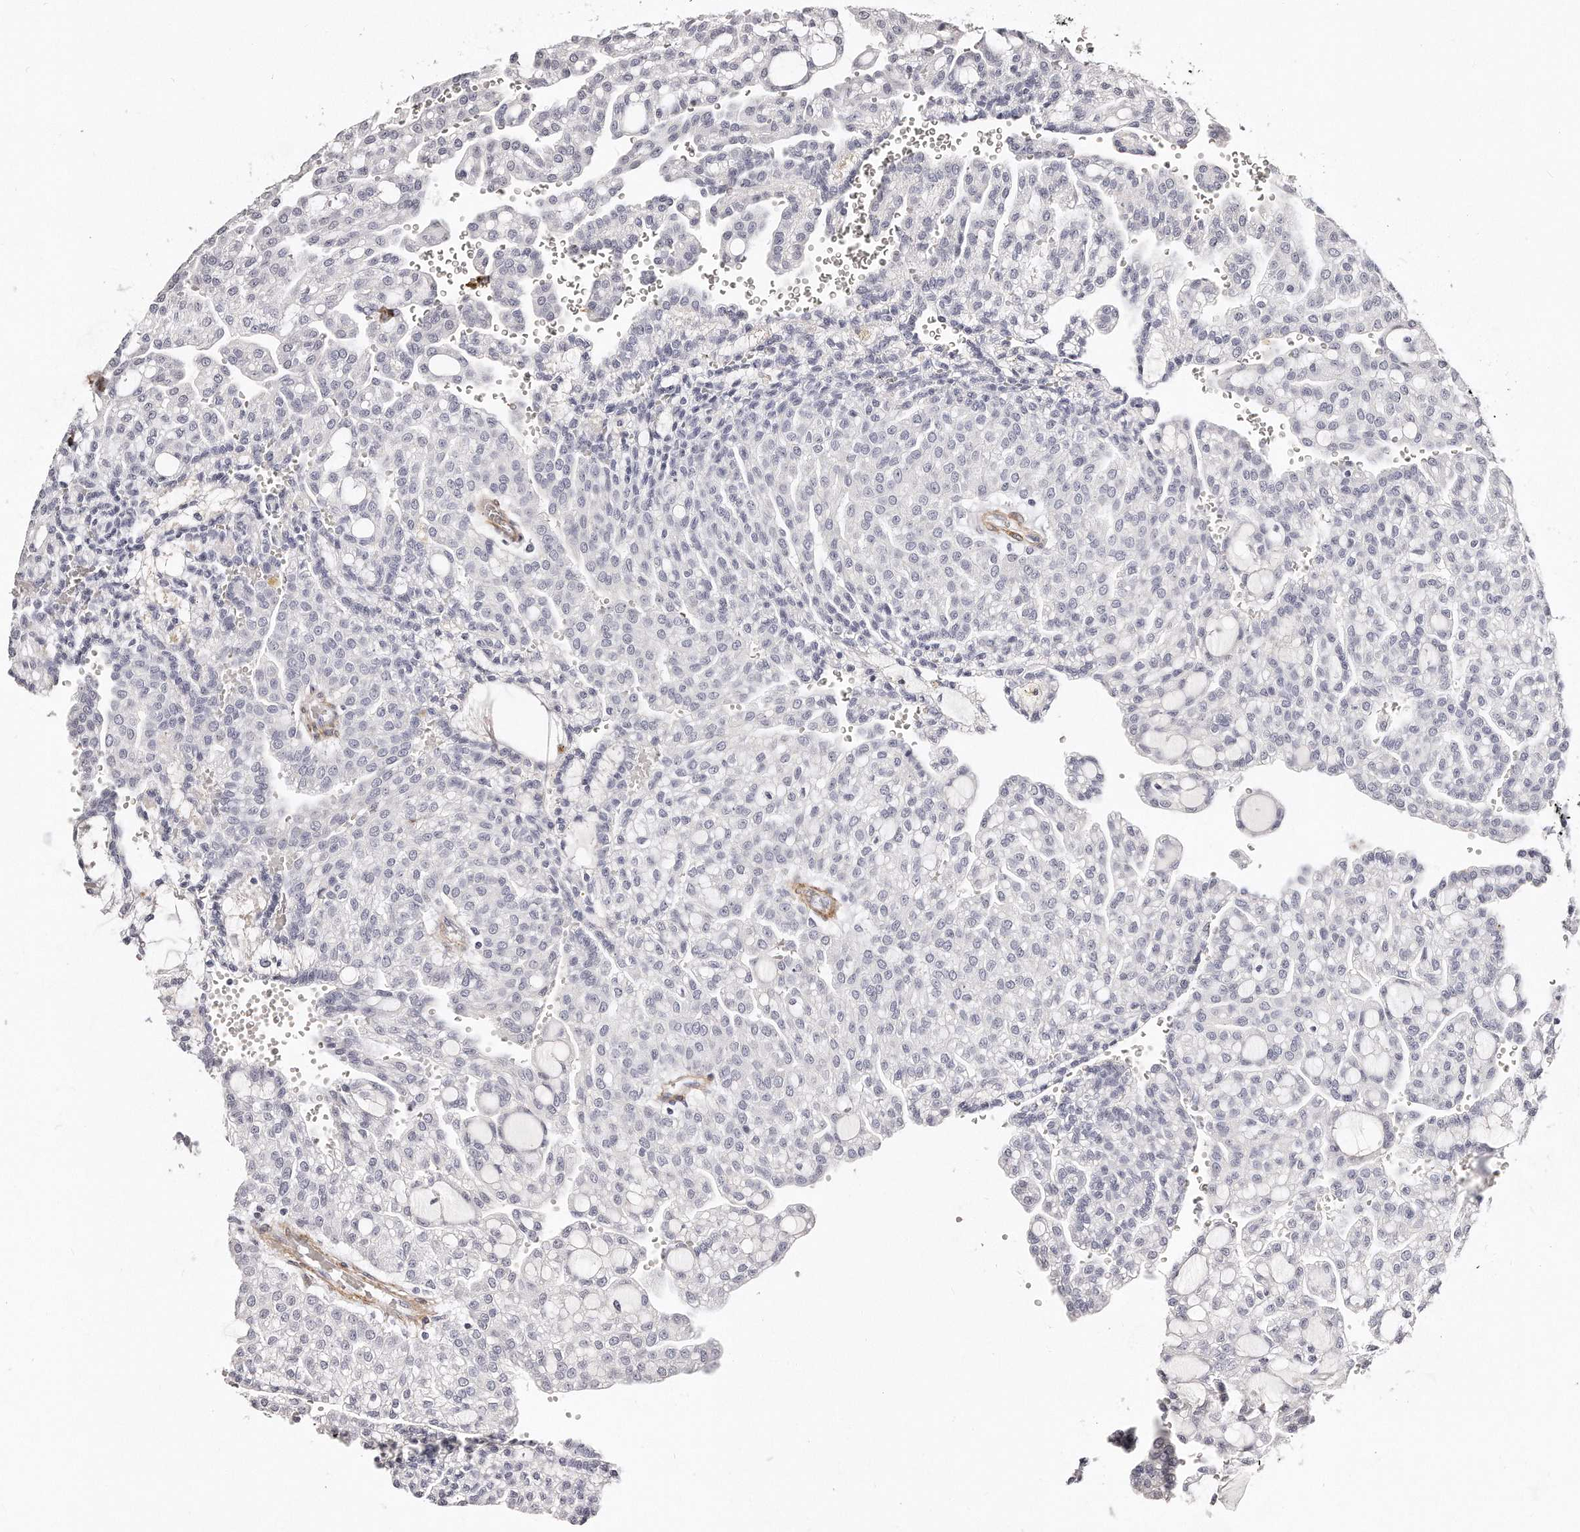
{"staining": {"intensity": "negative", "quantity": "none", "location": "none"}, "tissue": "renal cancer", "cell_type": "Tumor cells", "image_type": "cancer", "snomed": [{"axis": "morphology", "description": "Adenocarcinoma, NOS"}, {"axis": "topography", "description": "Kidney"}], "caption": "Tumor cells show no significant protein positivity in renal cancer (adenocarcinoma).", "gene": "LMOD1", "patient": {"sex": "male", "age": 63}}